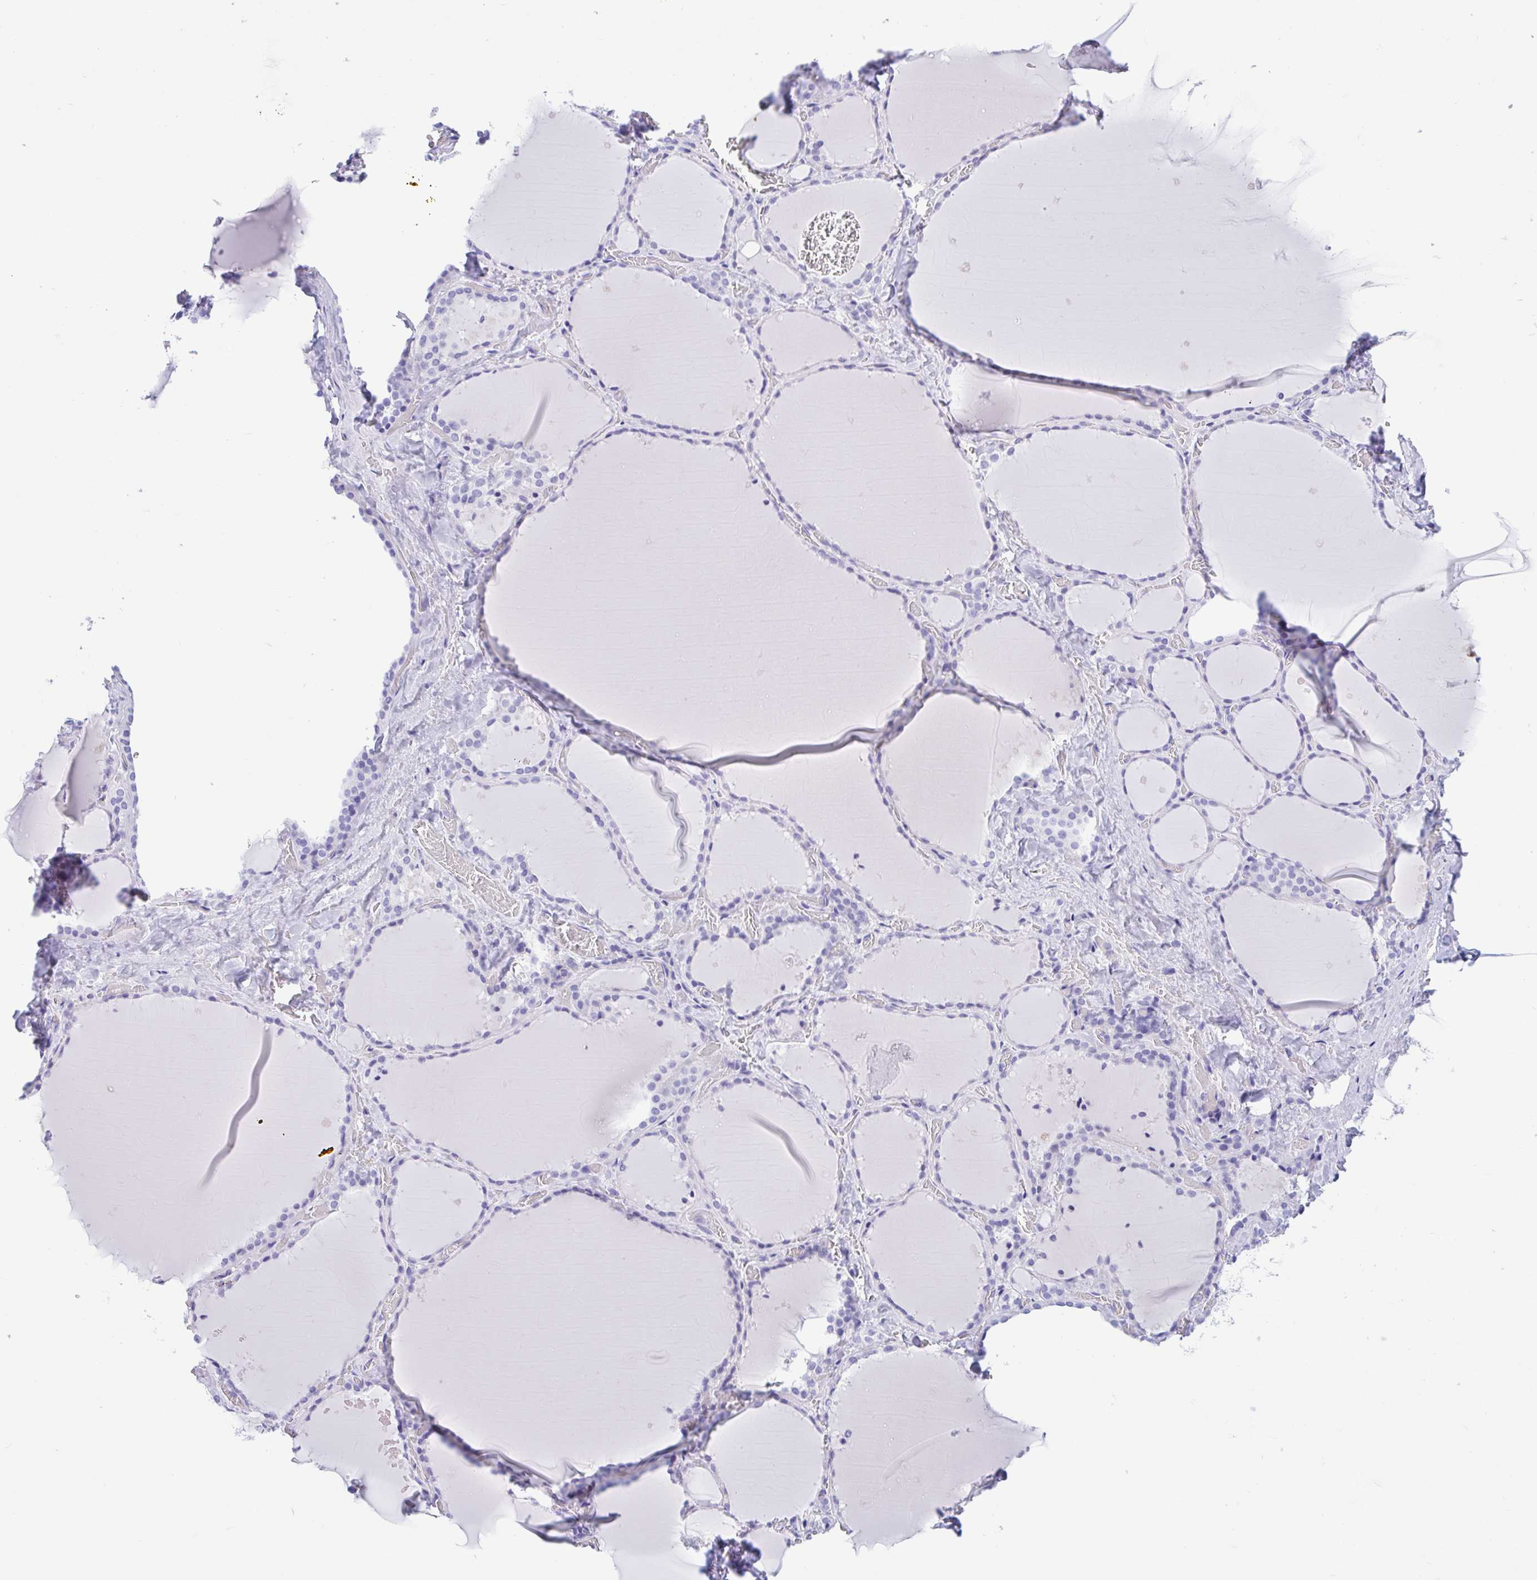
{"staining": {"intensity": "negative", "quantity": "none", "location": "none"}, "tissue": "thyroid gland", "cell_type": "Glandular cells", "image_type": "normal", "snomed": [{"axis": "morphology", "description": "Normal tissue, NOS"}, {"axis": "topography", "description": "Thyroid gland"}], "caption": "Immunohistochemical staining of benign human thyroid gland exhibits no significant positivity in glandular cells.", "gene": "ENSG00000274792", "patient": {"sex": "female", "age": 36}}